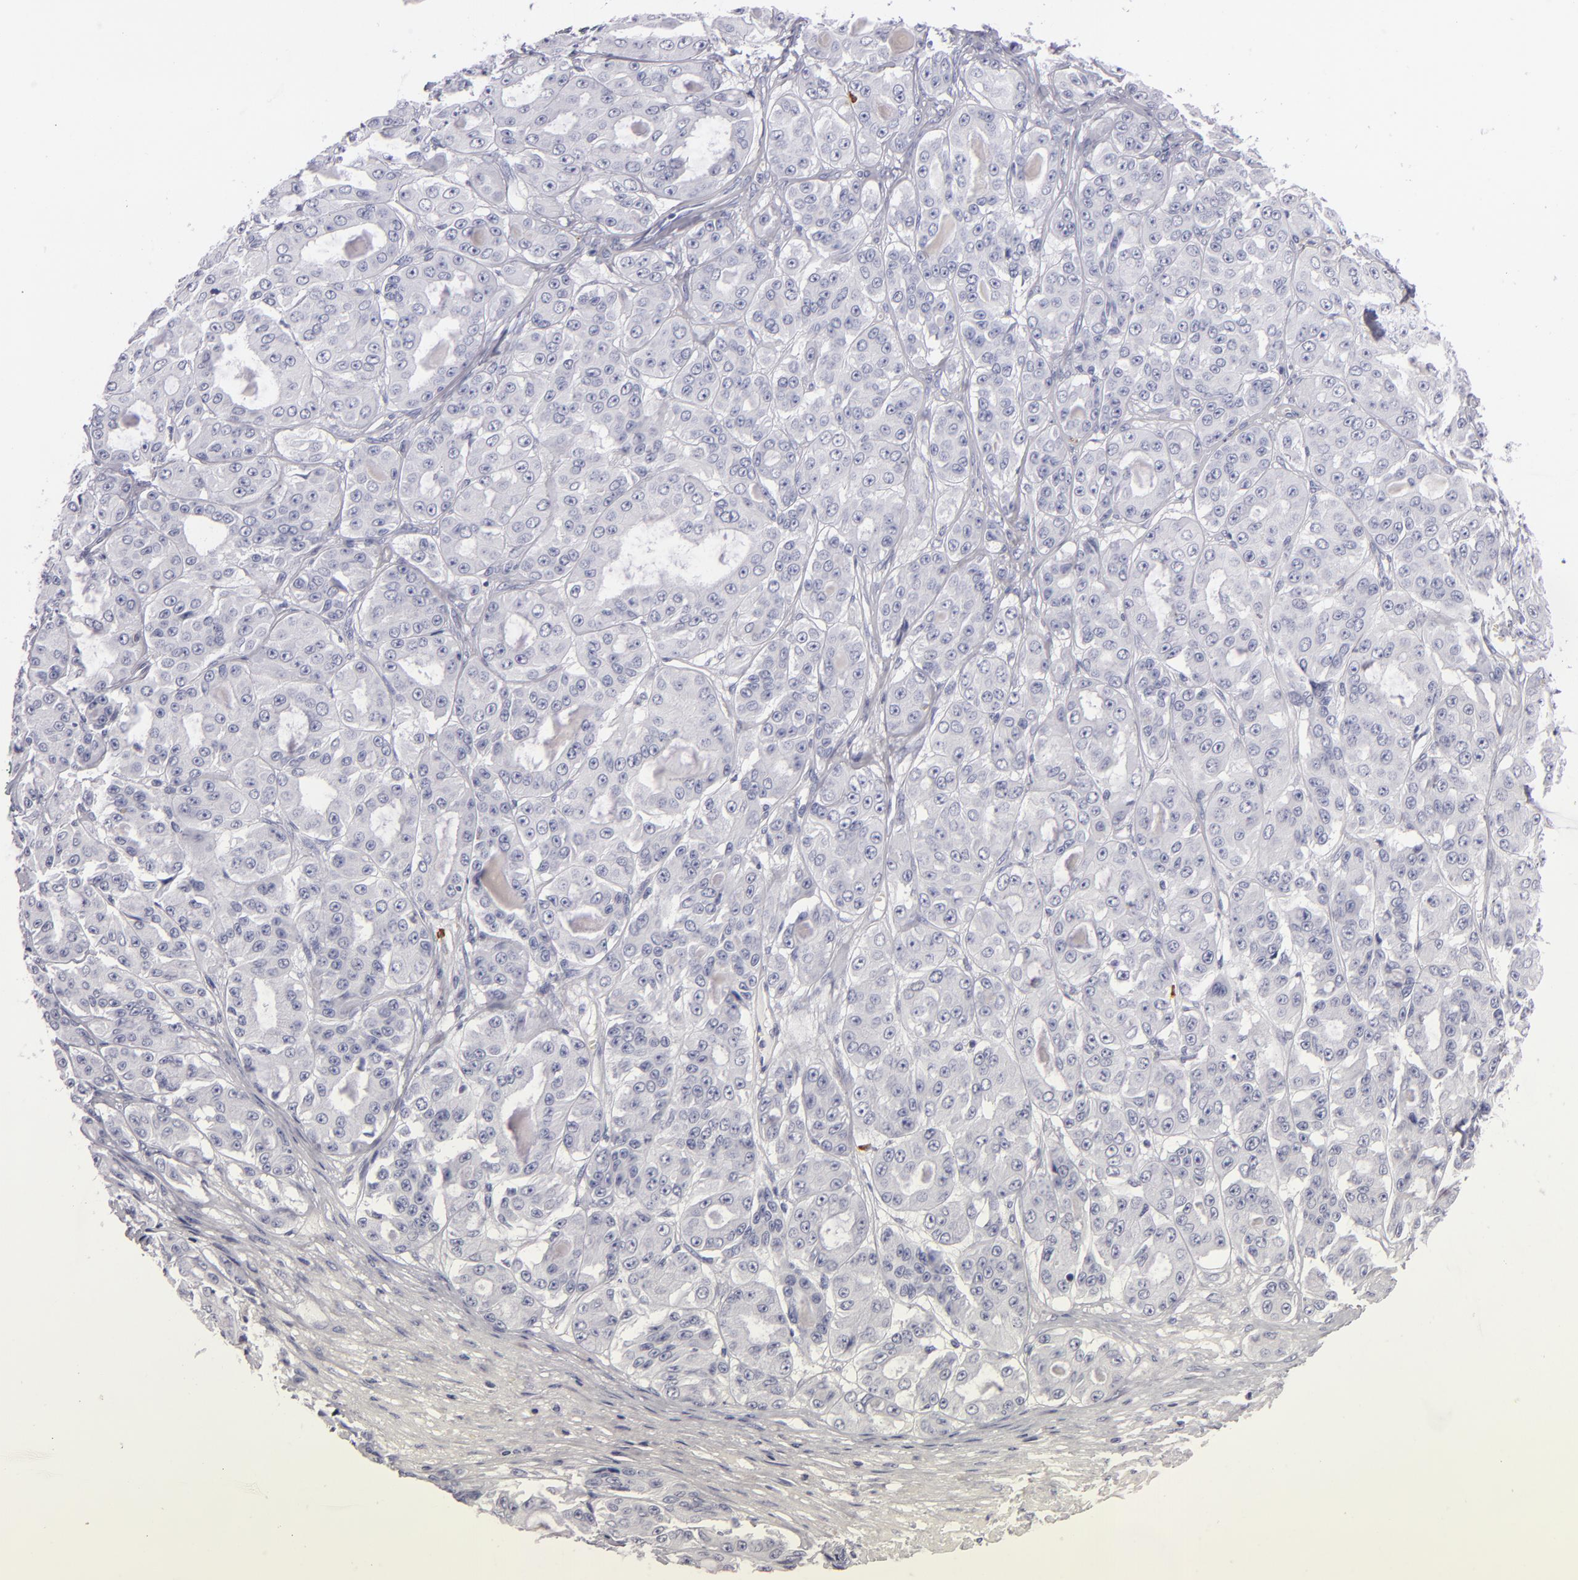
{"staining": {"intensity": "negative", "quantity": "none", "location": "none"}, "tissue": "ovarian cancer", "cell_type": "Tumor cells", "image_type": "cancer", "snomed": [{"axis": "morphology", "description": "Carcinoma, endometroid"}, {"axis": "topography", "description": "Ovary"}], "caption": "The photomicrograph shows no significant positivity in tumor cells of endometroid carcinoma (ovarian).", "gene": "CD207", "patient": {"sex": "female", "age": 61}}